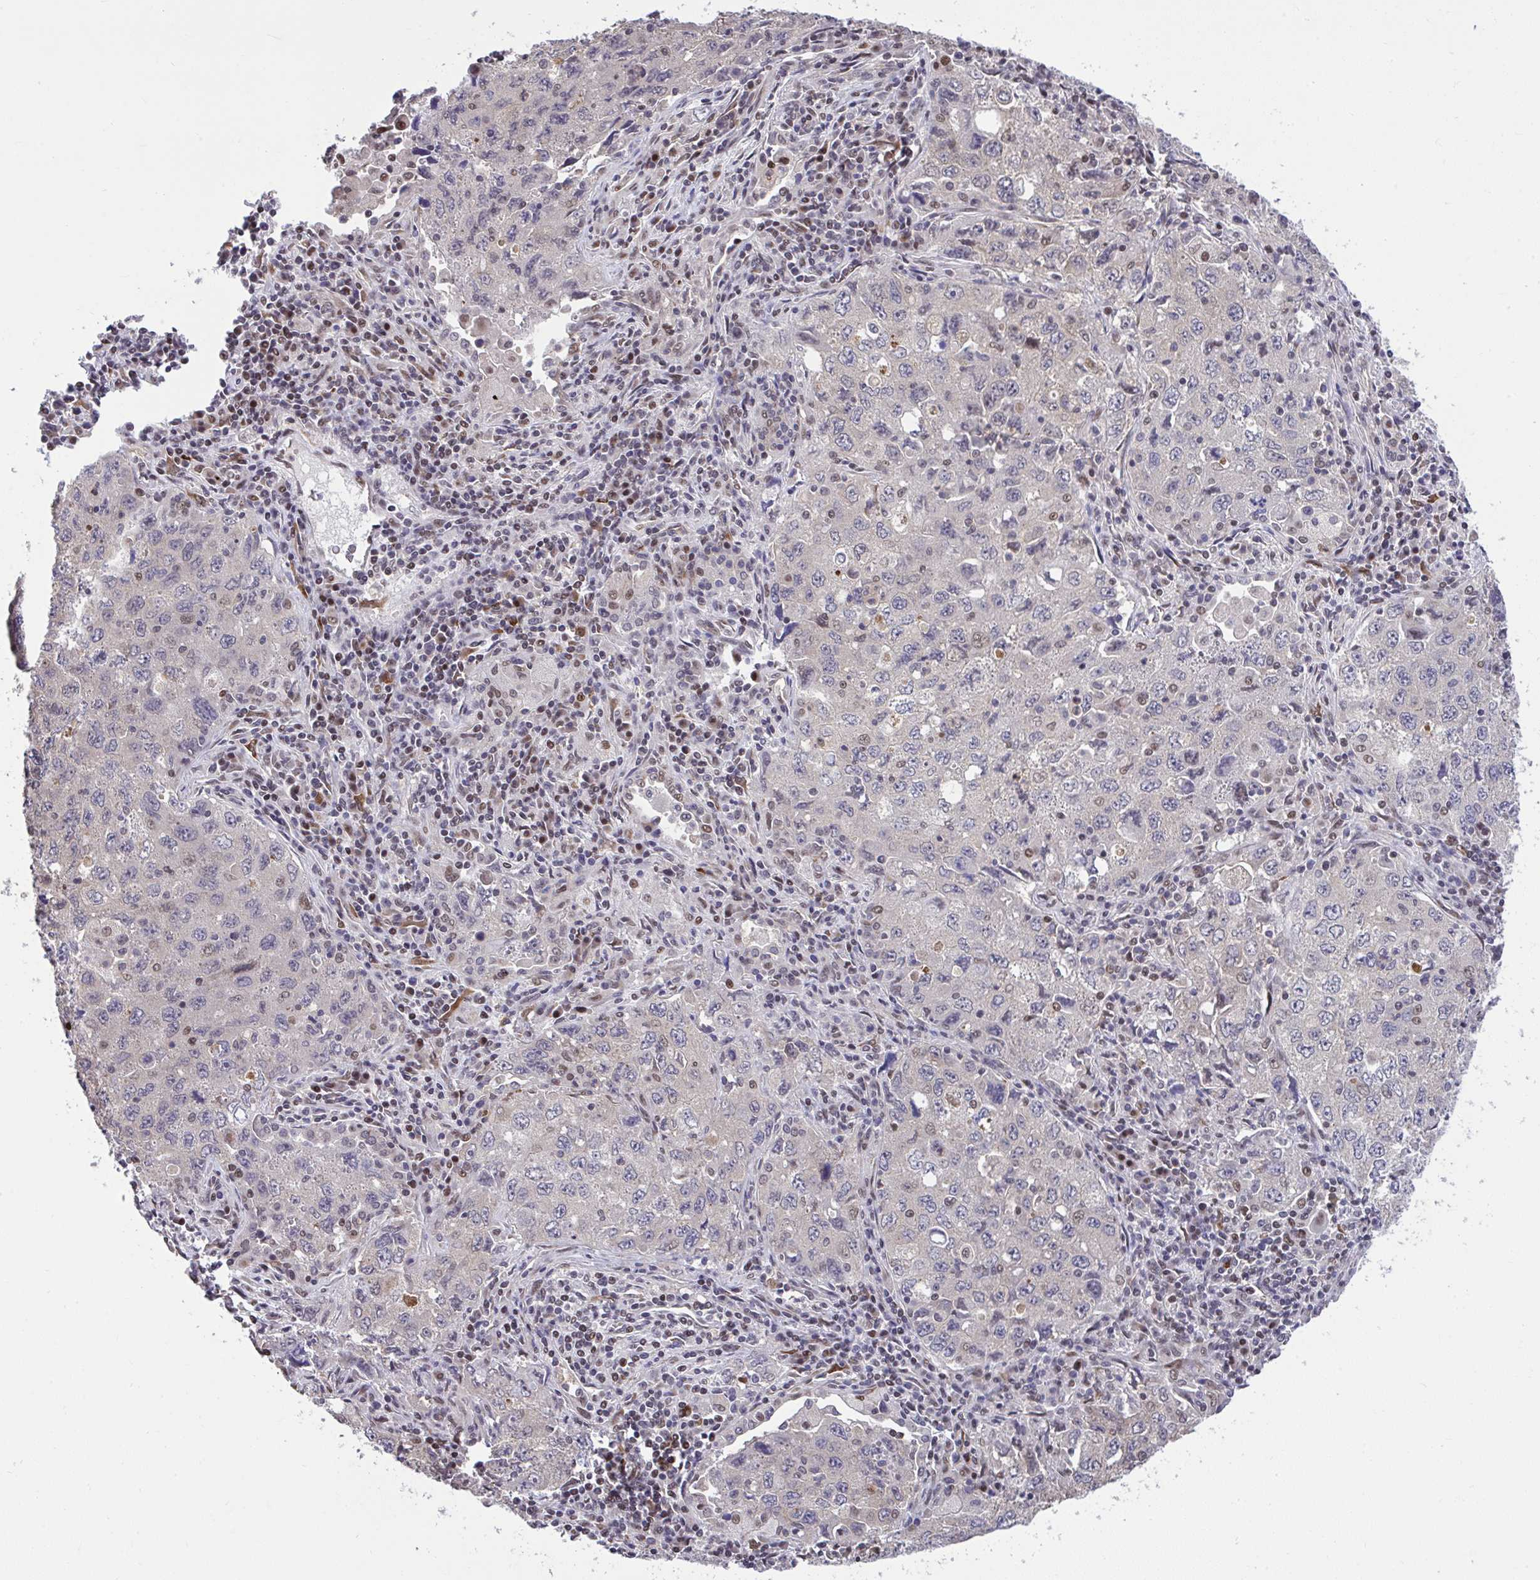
{"staining": {"intensity": "negative", "quantity": "none", "location": "none"}, "tissue": "lung cancer", "cell_type": "Tumor cells", "image_type": "cancer", "snomed": [{"axis": "morphology", "description": "Adenocarcinoma, NOS"}, {"axis": "topography", "description": "Lung"}], "caption": "High magnification brightfield microscopy of lung cancer stained with DAB (3,3'-diaminobenzidine) (brown) and counterstained with hematoxylin (blue): tumor cells show no significant staining.", "gene": "GLIS3", "patient": {"sex": "female", "age": 57}}